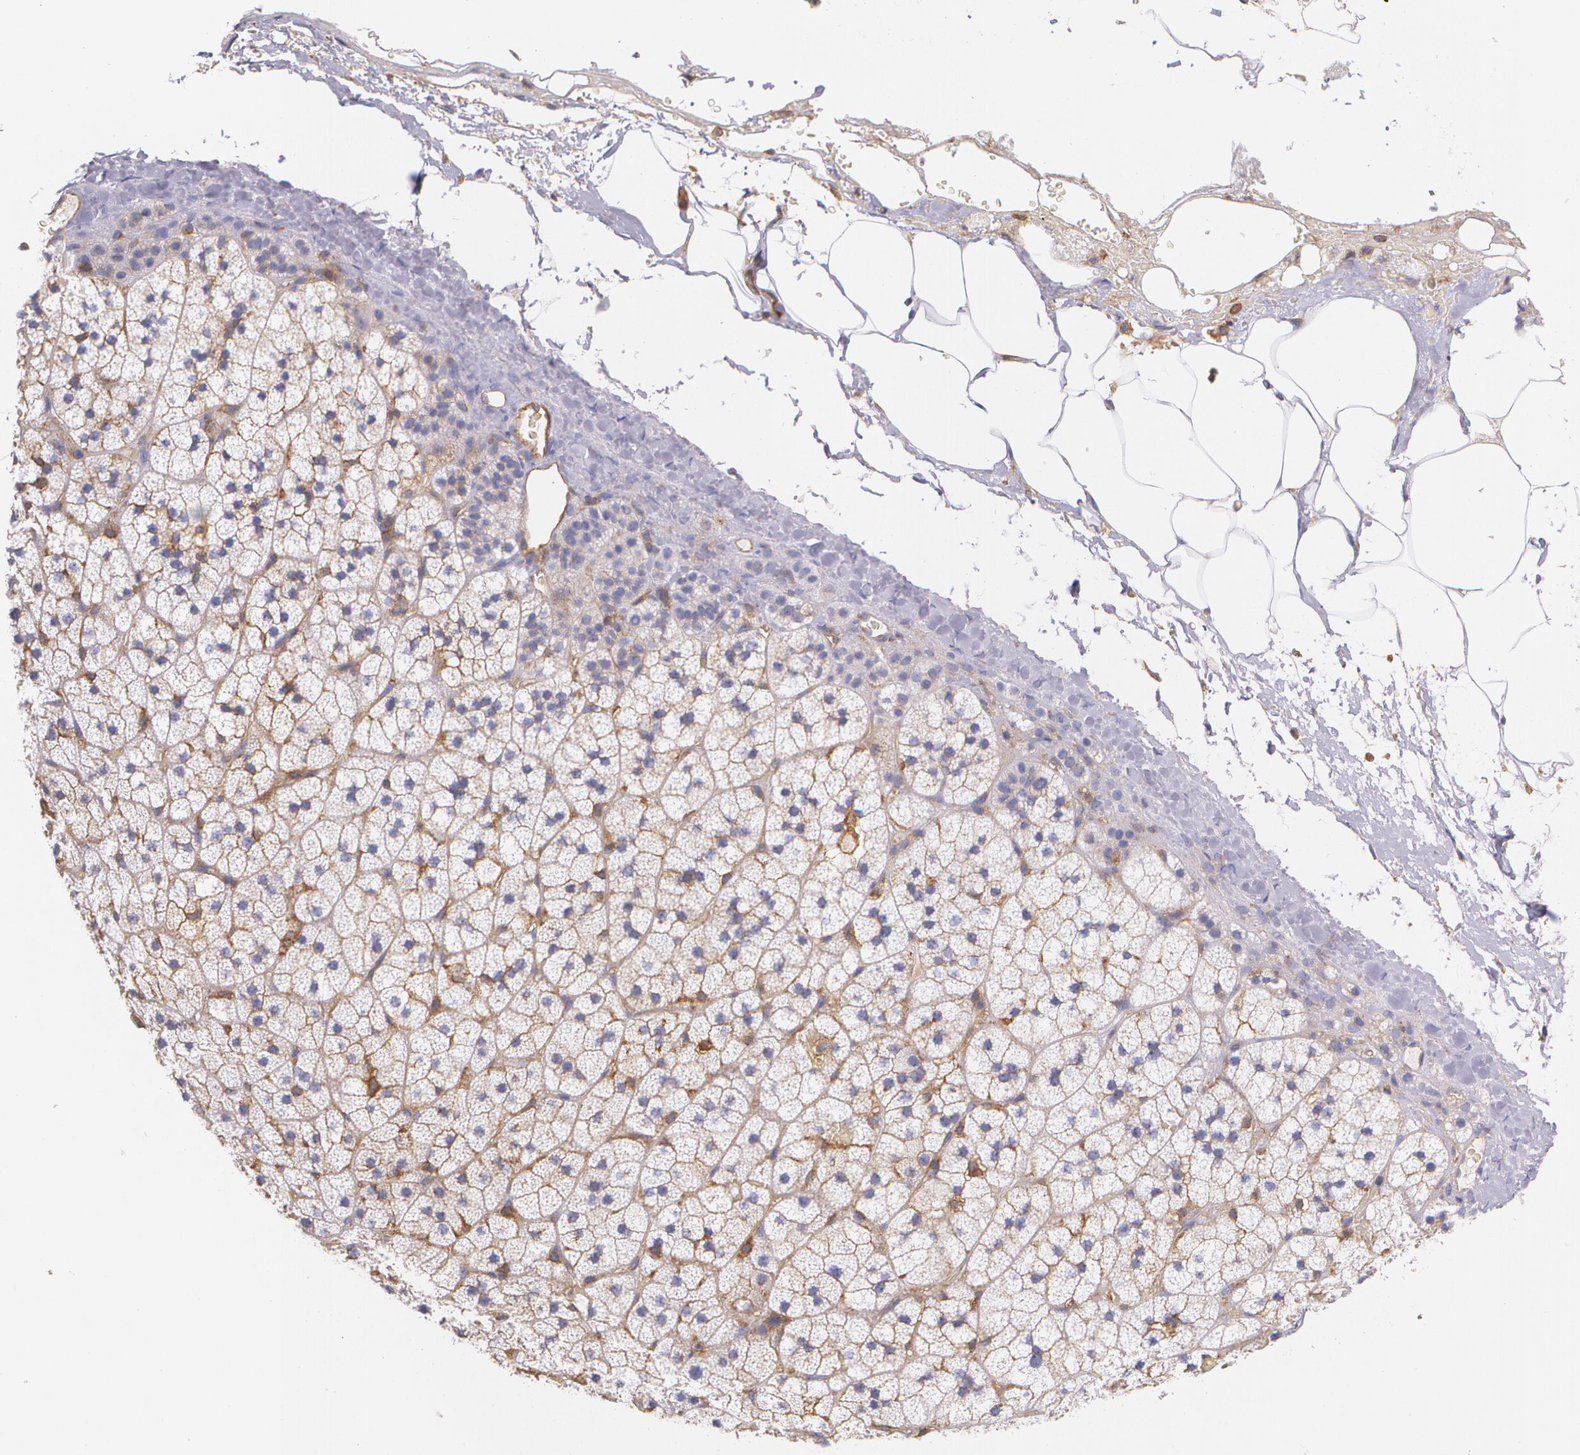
{"staining": {"intensity": "weak", "quantity": "<25%", "location": "cytoplasmic/membranous"}, "tissue": "adrenal gland", "cell_type": "Glandular cells", "image_type": "normal", "snomed": [{"axis": "morphology", "description": "Normal tissue, NOS"}, {"axis": "topography", "description": "Adrenal gland"}], "caption": "IHC of normal human adrenal gland shows no positivity in glandular cells. The staining was performed using DAB to visualize the protein expression in brown, while the nuclei were stained in blue with hematoxylin (Magnification: 20x).", "gene": "B2M", "patient": {"sex": "male", "age": 35}}